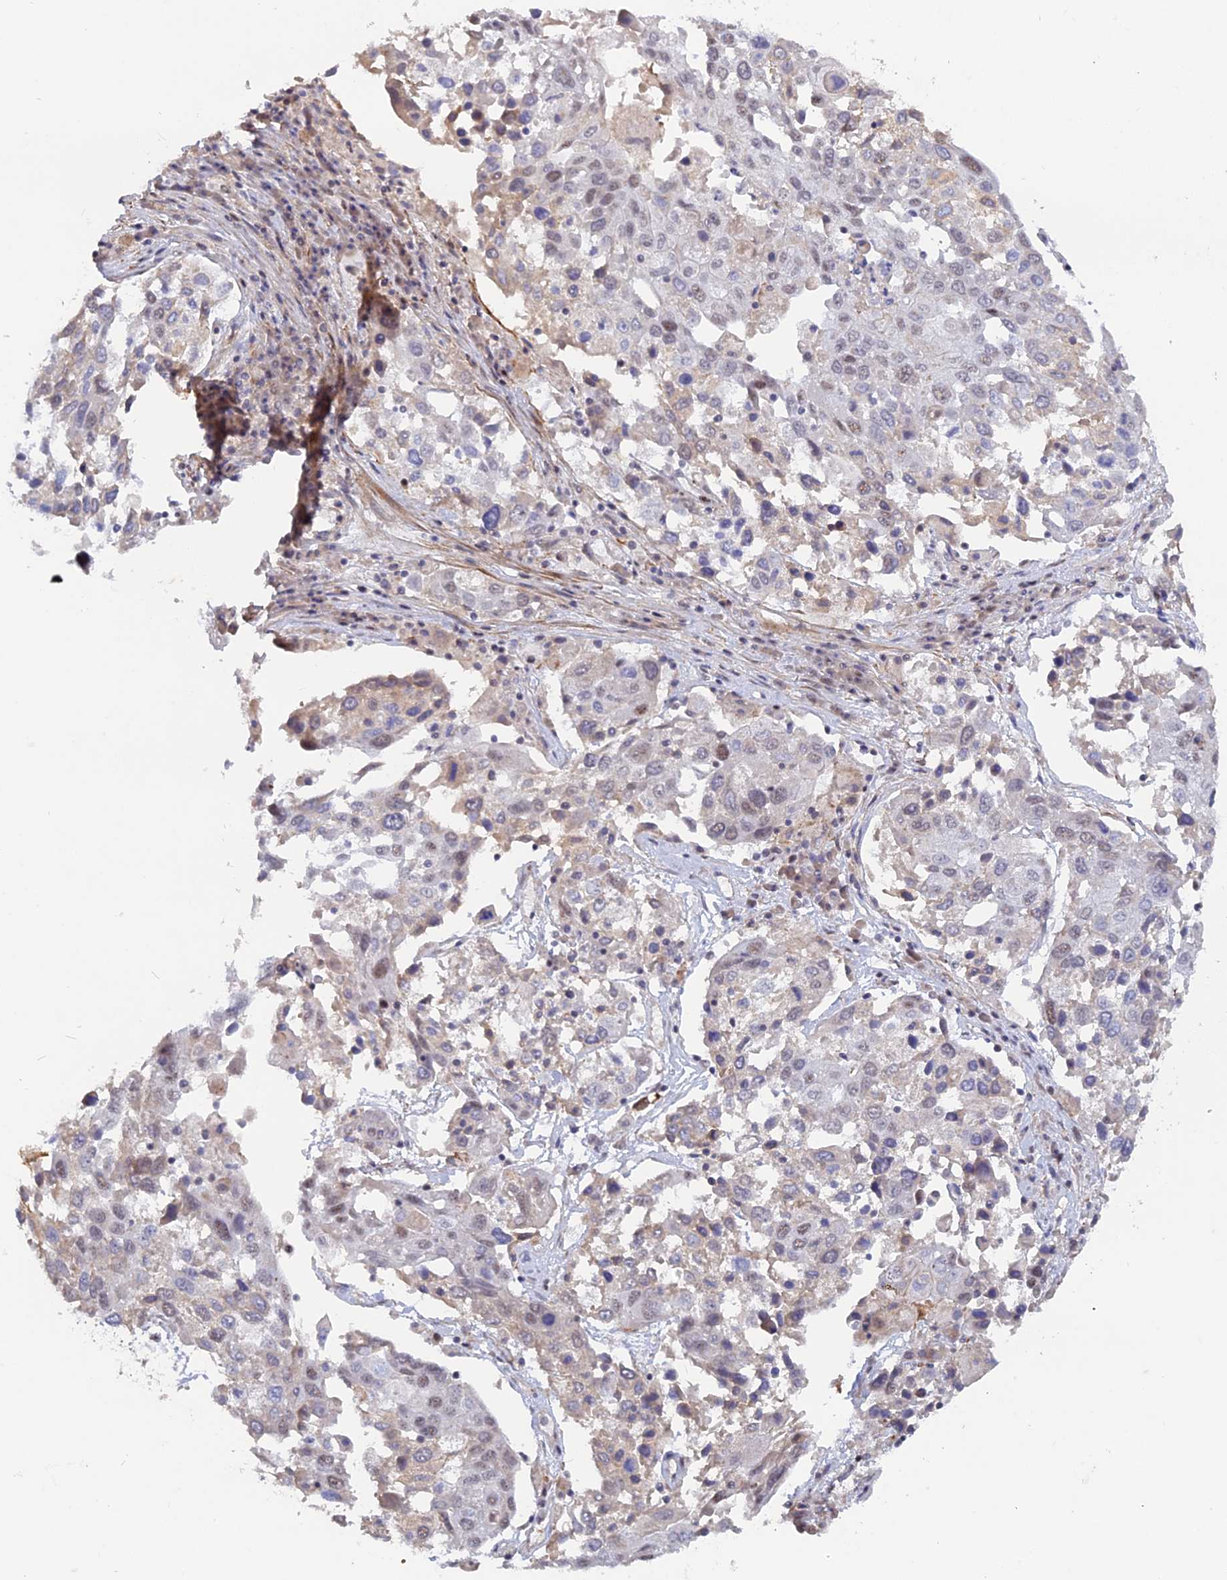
{"staining": {"intensity": "weak", "quantity": "25%-75%", "location": "nuclear"}, "tissue": "lung cancer", "cell_type": "Tumor cells", "image_type": "cancer", "snomed": [{"axis": "morphology", "description": "Squamous cell carcinoma, NOS"}, {"axis": "topography", "description": "Lung"}], "caption": "Protein expression analysis of lung squamous cell carcinoma demonstrates weak nuclear expression in about 25%-75% of tumor cells.", "gene": "CCDC154", "patient": {"sex": "male", "age": 65}}